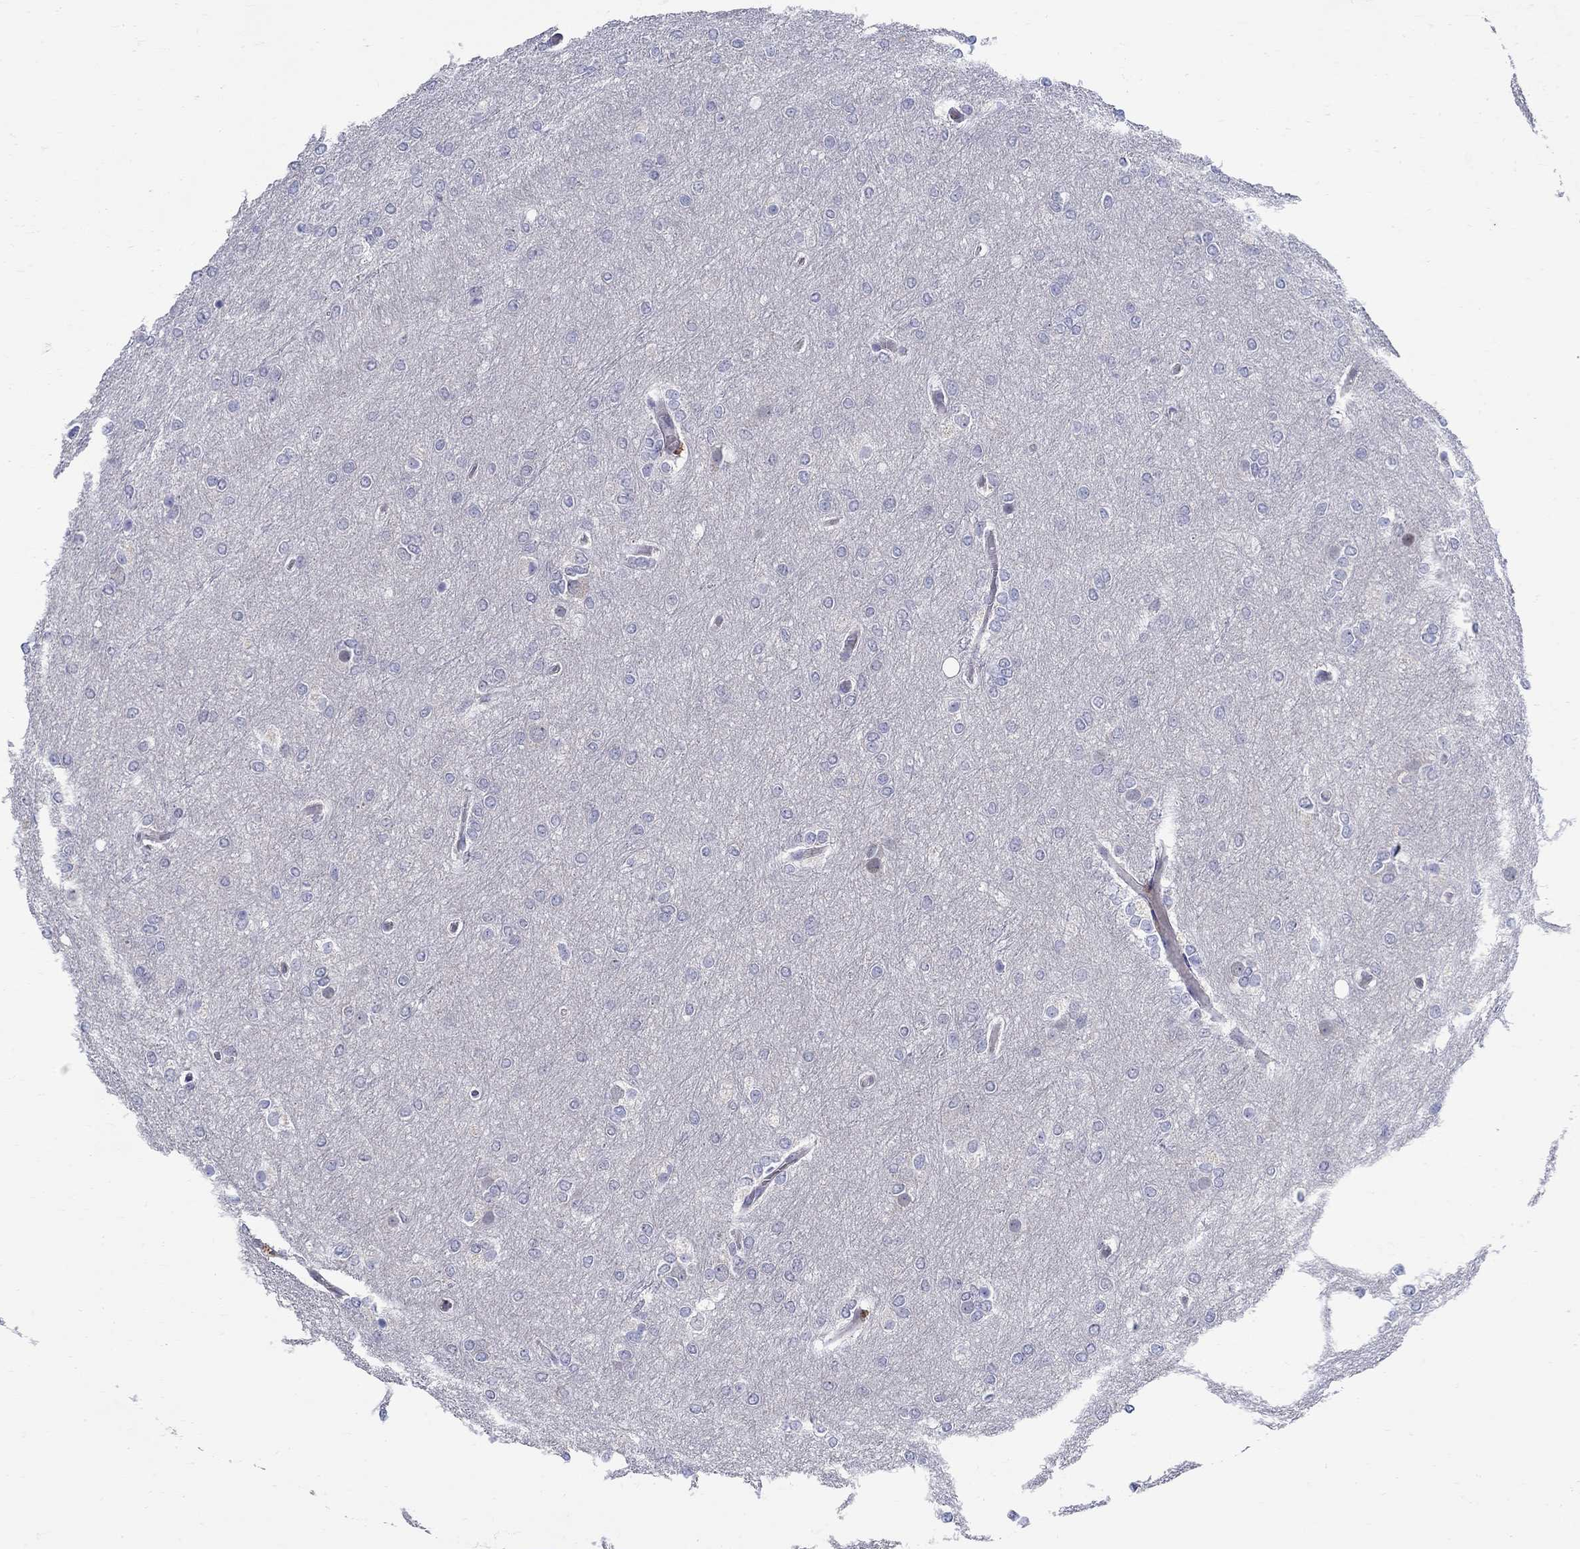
{"staining": {"intensity": "negative", "quantity": "none", "location": "none"}, "tissue": "glioma", "cell_type": "Tumor cells", "image_type": "cancer", "snomed": [{"axis": "morphology", "description": "Glioma, malignant, High grade"}, {"axis": "topography", "description": "Brain"}], "caption": "DAB immunohistochemical staining of human malignant high-grade glioma shows no significant positivity in tumor cells.", "gene": "ABCA4", "patient": {"sex": "female", "age": 61}}